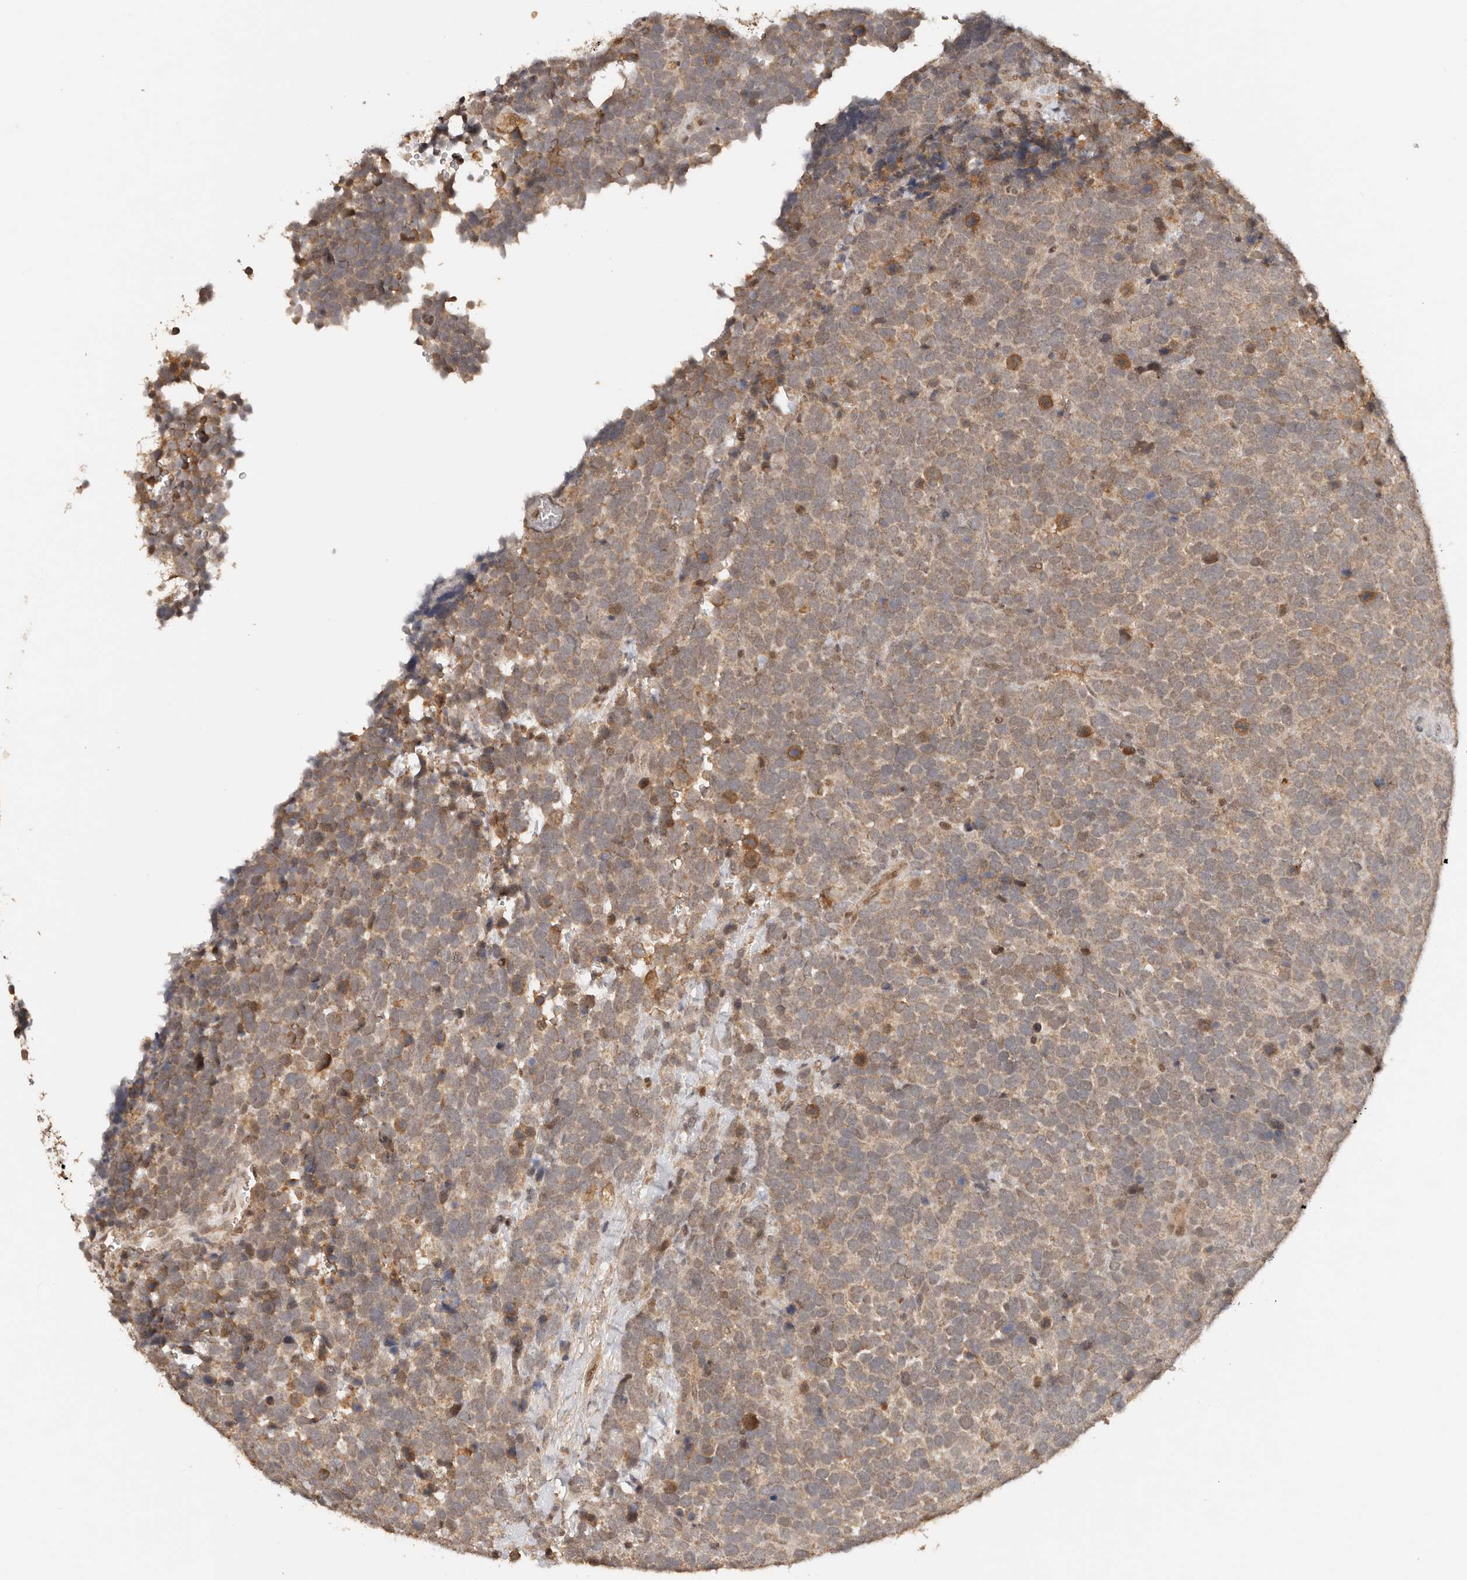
{"staining": {"intensity": "moderate", "quantity": ">75%", "location": "cytoplasmic/membranous"}, "tissue": "urothelial cancer", "cell_type": "Tumor cells", "image_type": "cancer", "snomed": [{"axis": "morphology", "description": "Urothelial carcinoma, High grade"}, {"axis": "topography", "description": "Urinary bladder"}], "caption": "Urothelial cancer stained with a brown dye displays moderate cytoplasmic/membranous positive positivity in approximately >75% of tumor cells.", "gene": "SEC14L1", "patient": {"sex": "female", "age": 82}}